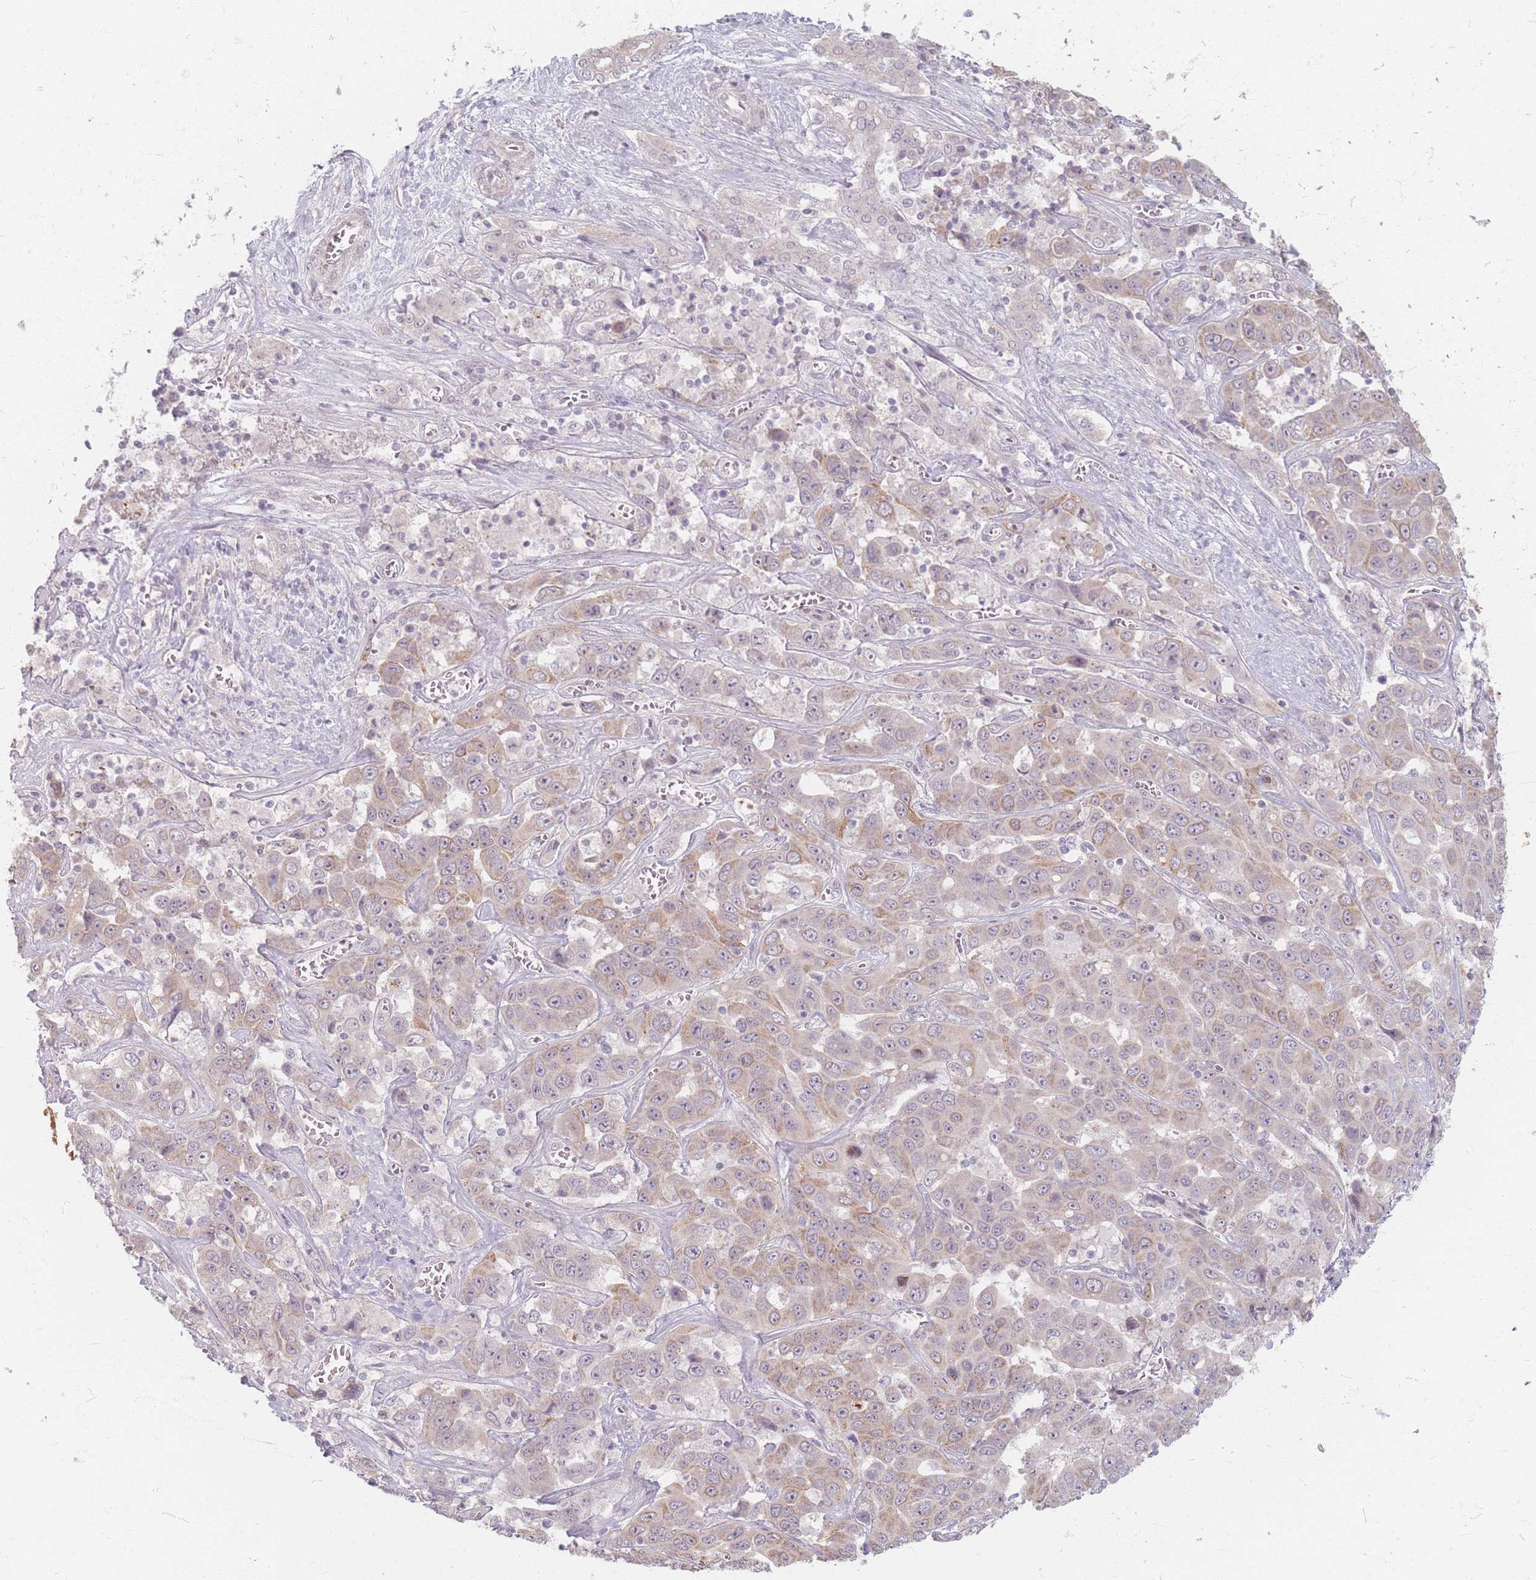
{"staining": {"intensity": "weak", "quantity": "<25%", "location": "cytoplasmic/membranous"}, "tissue": "liver cancer", "cell_type": "Tumor cells", "image_type": "cancer", "snomed": [{"axis": "morphology", "description": "Cholangiocarcinoma"}, {"axis": "topography", "description": "Liver"}], "caption": "Tumor cells show no significant protein positivity in cholangiocarcinoma (liver).", "gene": "GABRA6", "patient": {"sex": "female", "age": 52}}